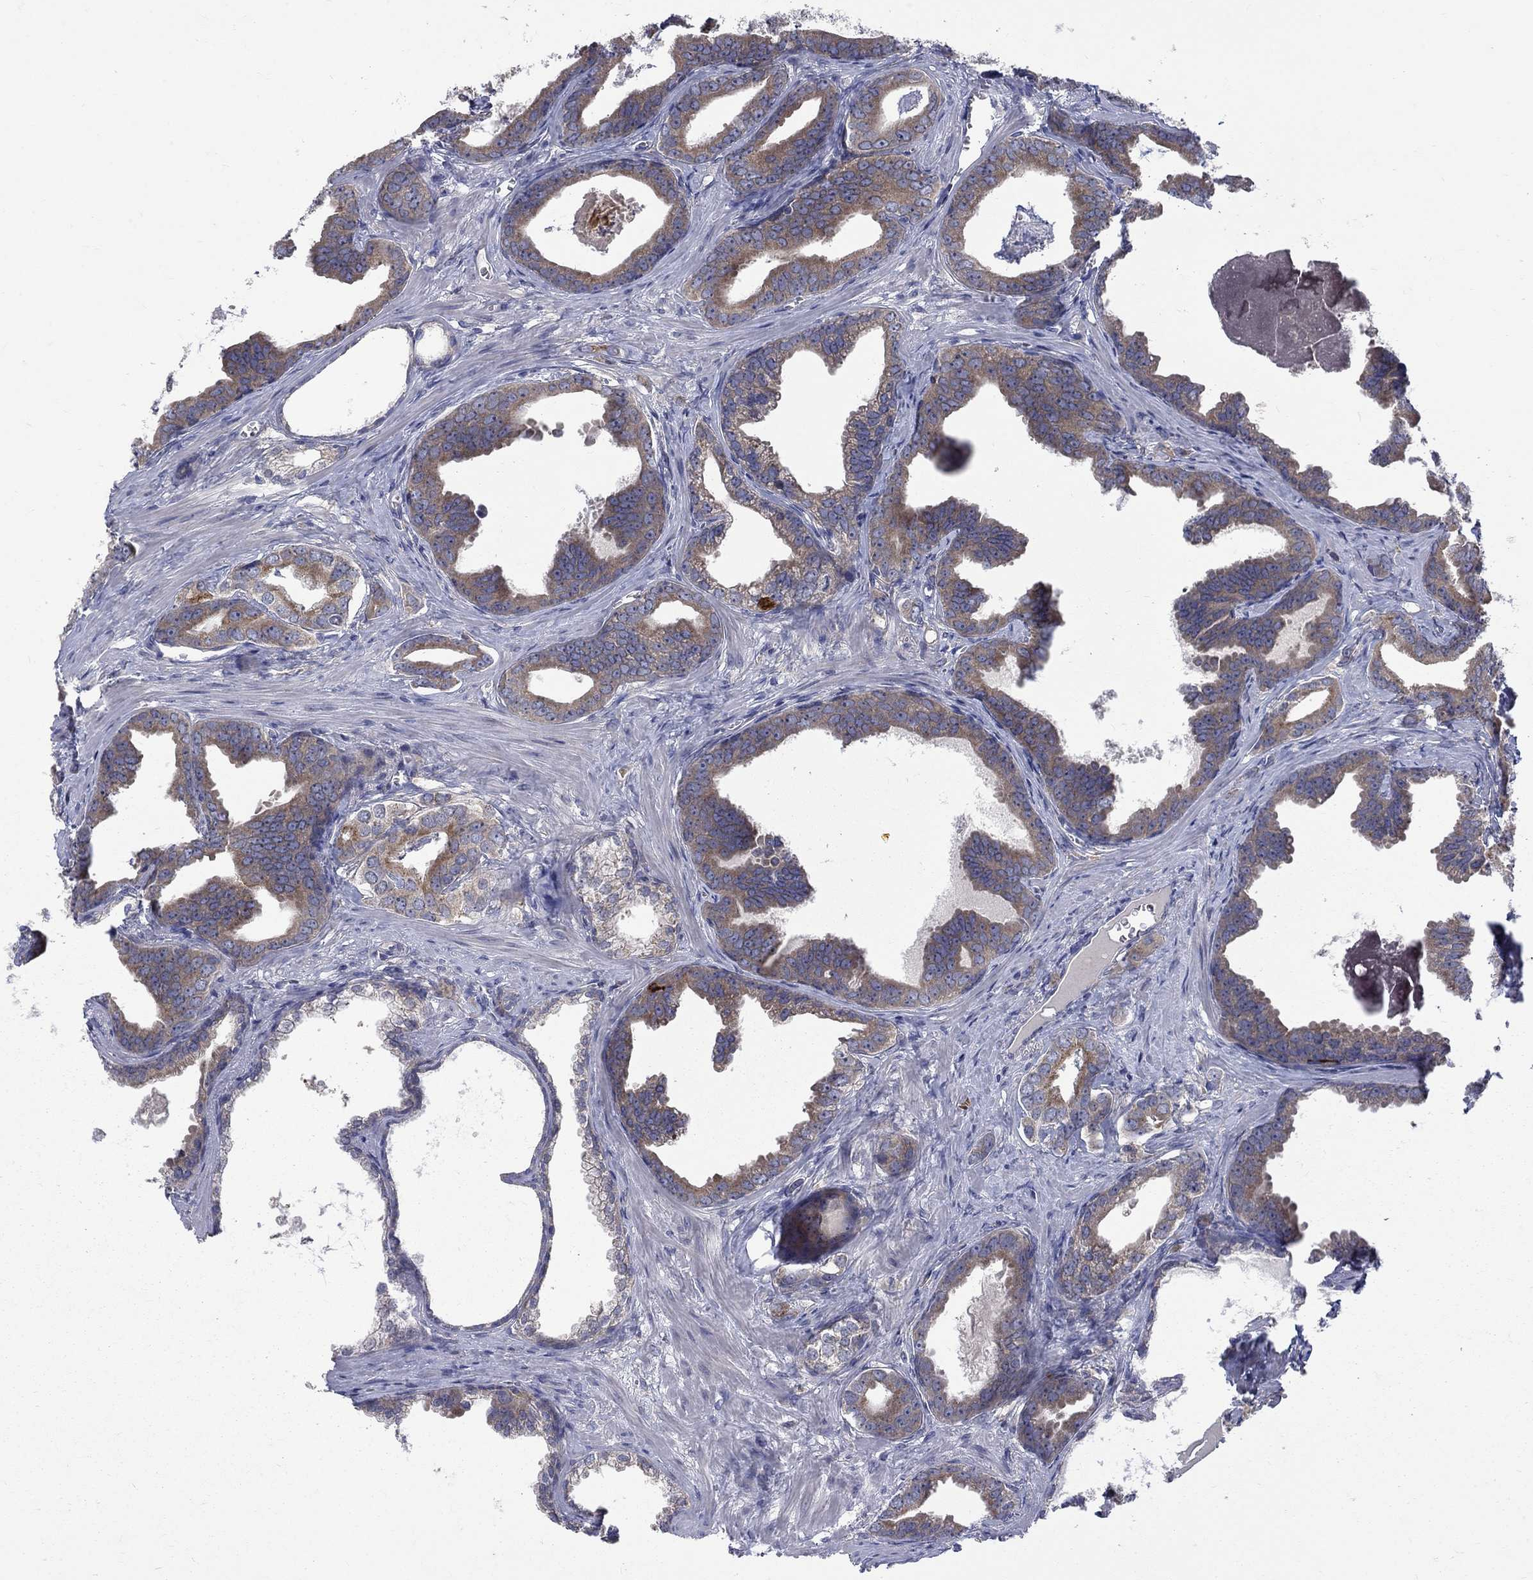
{"staining": {"intensity": "moderate", "quantity": "<25%", "location": "cytoplasmic/membranous"}, "tissue": "prostate cancer", "cell_type": "Tumor cells", "image_type": "cancer", "snomed": [{"axis": "morphology", "description": "Adenocarcinoma, NOS"}, {"axis": "topography", "description": "Prostate"}], "caption": "Tumor cells demonstrate low levels of moderate cytoplasmic/membranous expression in approximately <25% of cells in adenocarcinoma (prostate).", "gene": "SH2B1", "patient": {"sex": "male", "age": 66}}